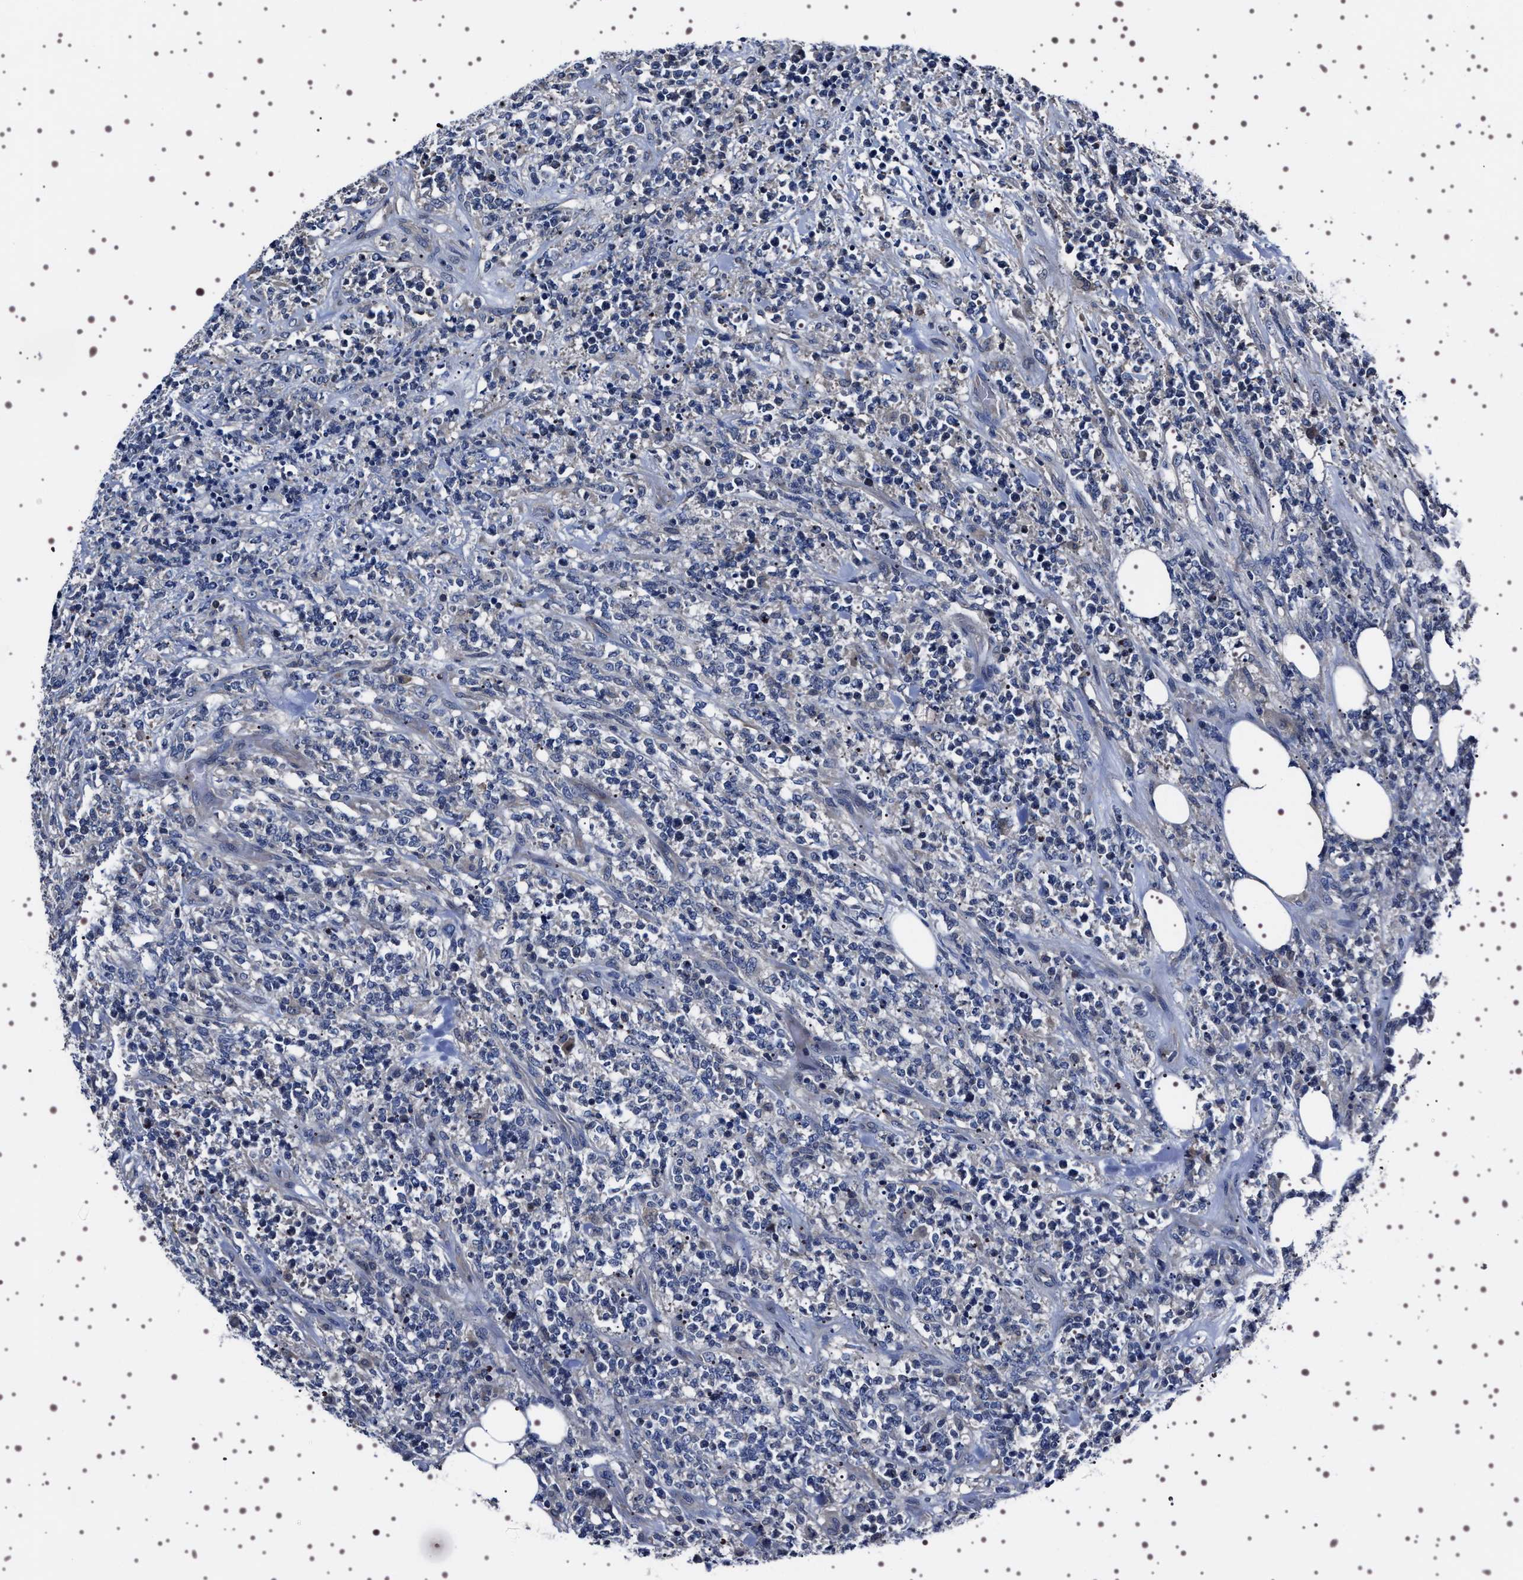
{"staining": {"intensity": "negative", "quantity": "none", "location": "none"}, "tissue": "lymphoma", "cell_type": "Tumor cells", "image_type": "cancer", "snomed": [{"axis": "morphology", "description": "Malignant lymphoma, non-Hodgkin's type, High grade"}, {"axis": "topography", "description": "Soft tissue"}], "caption": "Micrograph shows no protein expression in tumor cells of high-grade malignant lymphoma, non-Hodgkin's type tissue. (DAB (3,3'-diaminobenzidine) IHC, high magnification).", "gene": "TARBP1", "patient": {"sex": "male", "age": 18}}